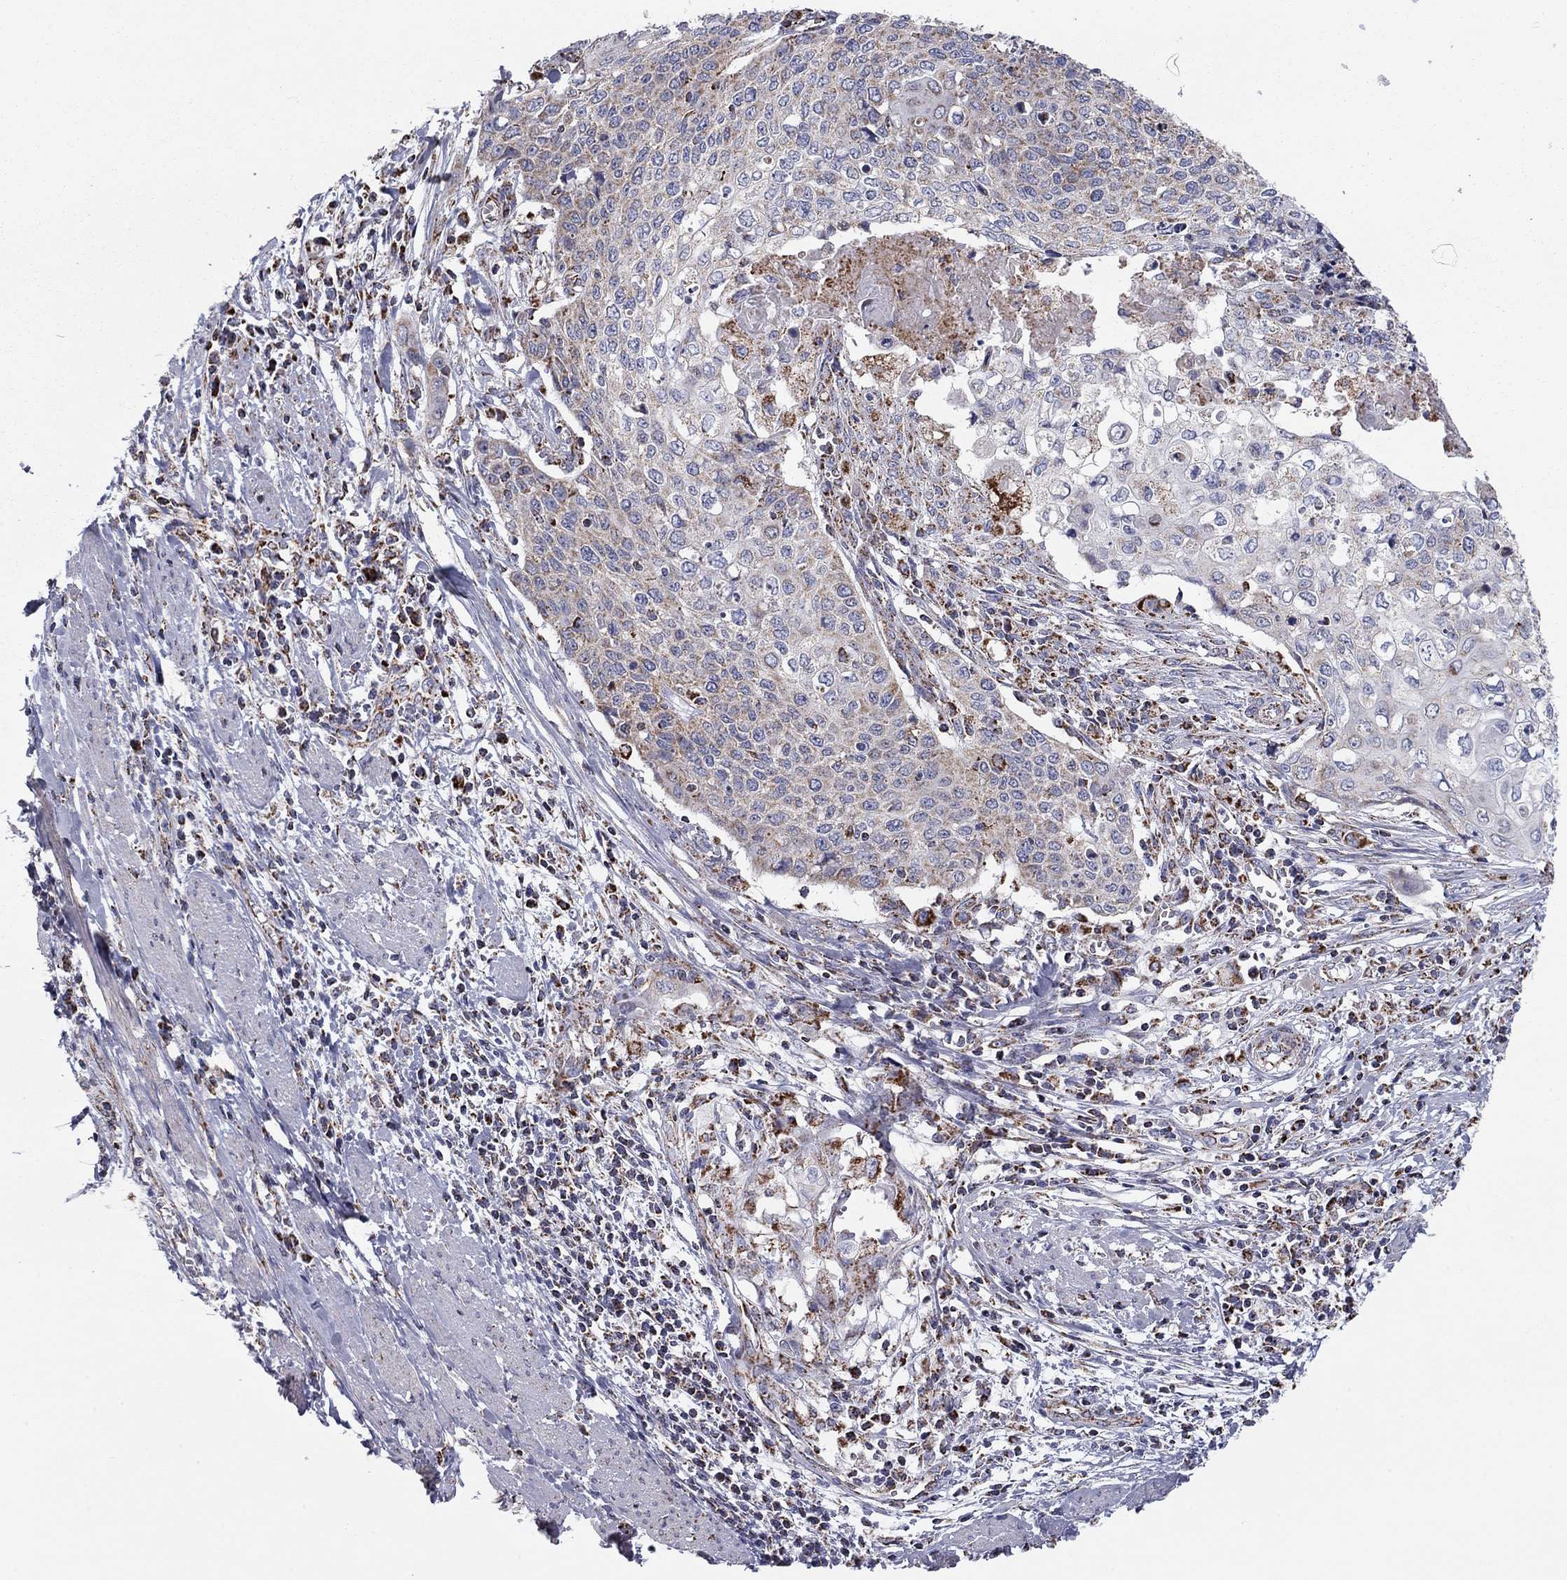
{"staining": {"intensity": "moderate", "quantity": "25%-75%", "location": "cytoplasmic/membranous"}, "tissue": "cervical cancer", "cell_type": "Tumor cells", "image_type": "cancer", "snomed": [{"axis": "morphology", "description": "Squamous cell carcinoma, NOS"}, {"axis": "topography", "description": "Cervix"}], "caption": "About 25%-75% of tumor cells in human cervical cancer reveal moderate cytoplasmic/membranous protein staining as visualized by brown immunohistochemical staining.", "gene": "NDUFV1", "patient": {"sex": "female", "age": 39}}